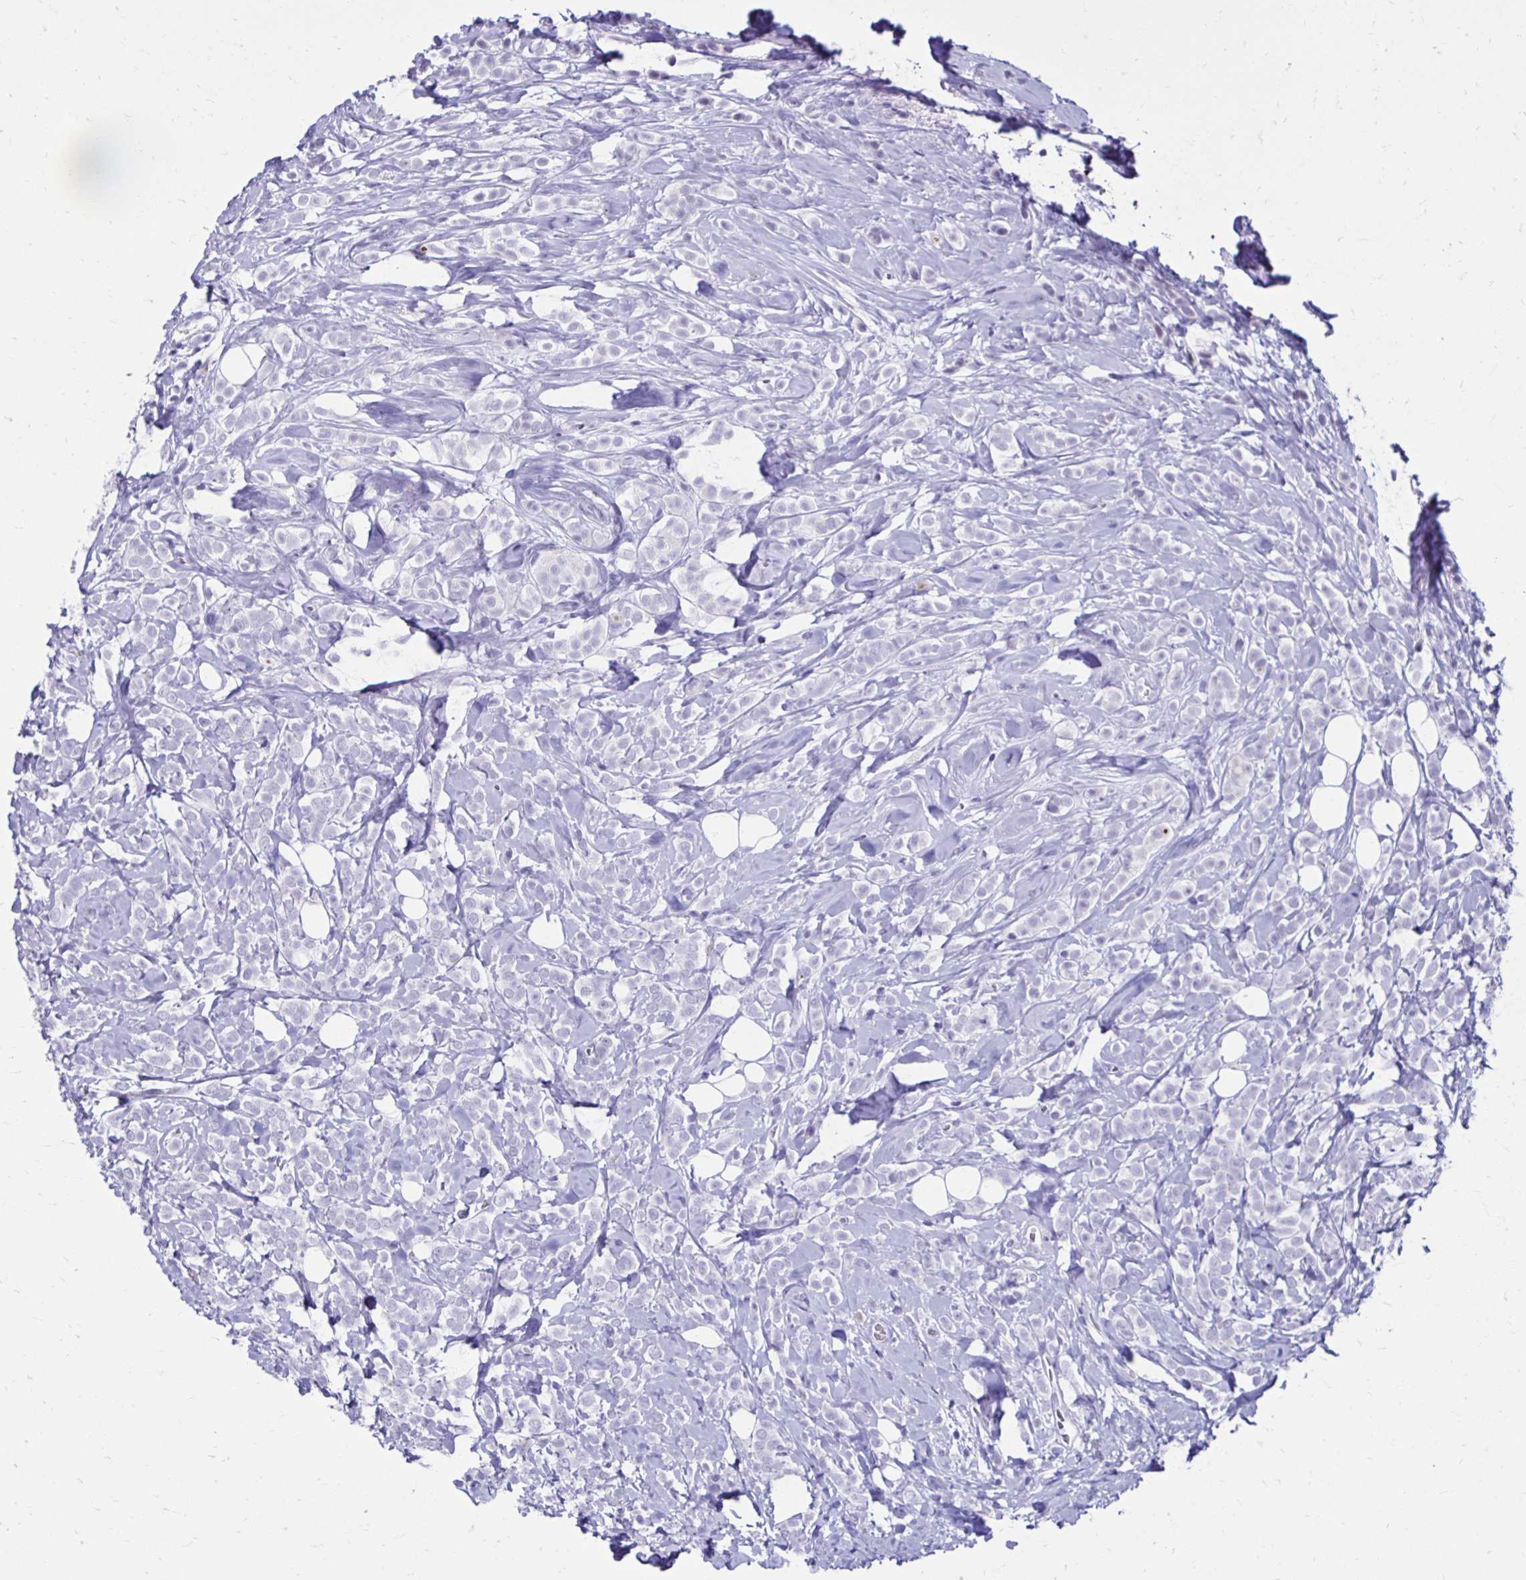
{"staining": {"intensity": "negative", "quantity": "none", "location": "none"}, "tissue": "breast cancer", "cell_type": "Tumor cells", "image_type": "cancer", "snomed": [{"axis": "morphology", "description": "Lobular carcinoma"}, {"axis": "topography", "description": "Breast"}], "caption": "A photomicrograph of human breast cancer (lobular carcinoma) is negative for staining in tumor cells.", "gene": "CST5", "patient": {"sex": "female", "age": 49}}